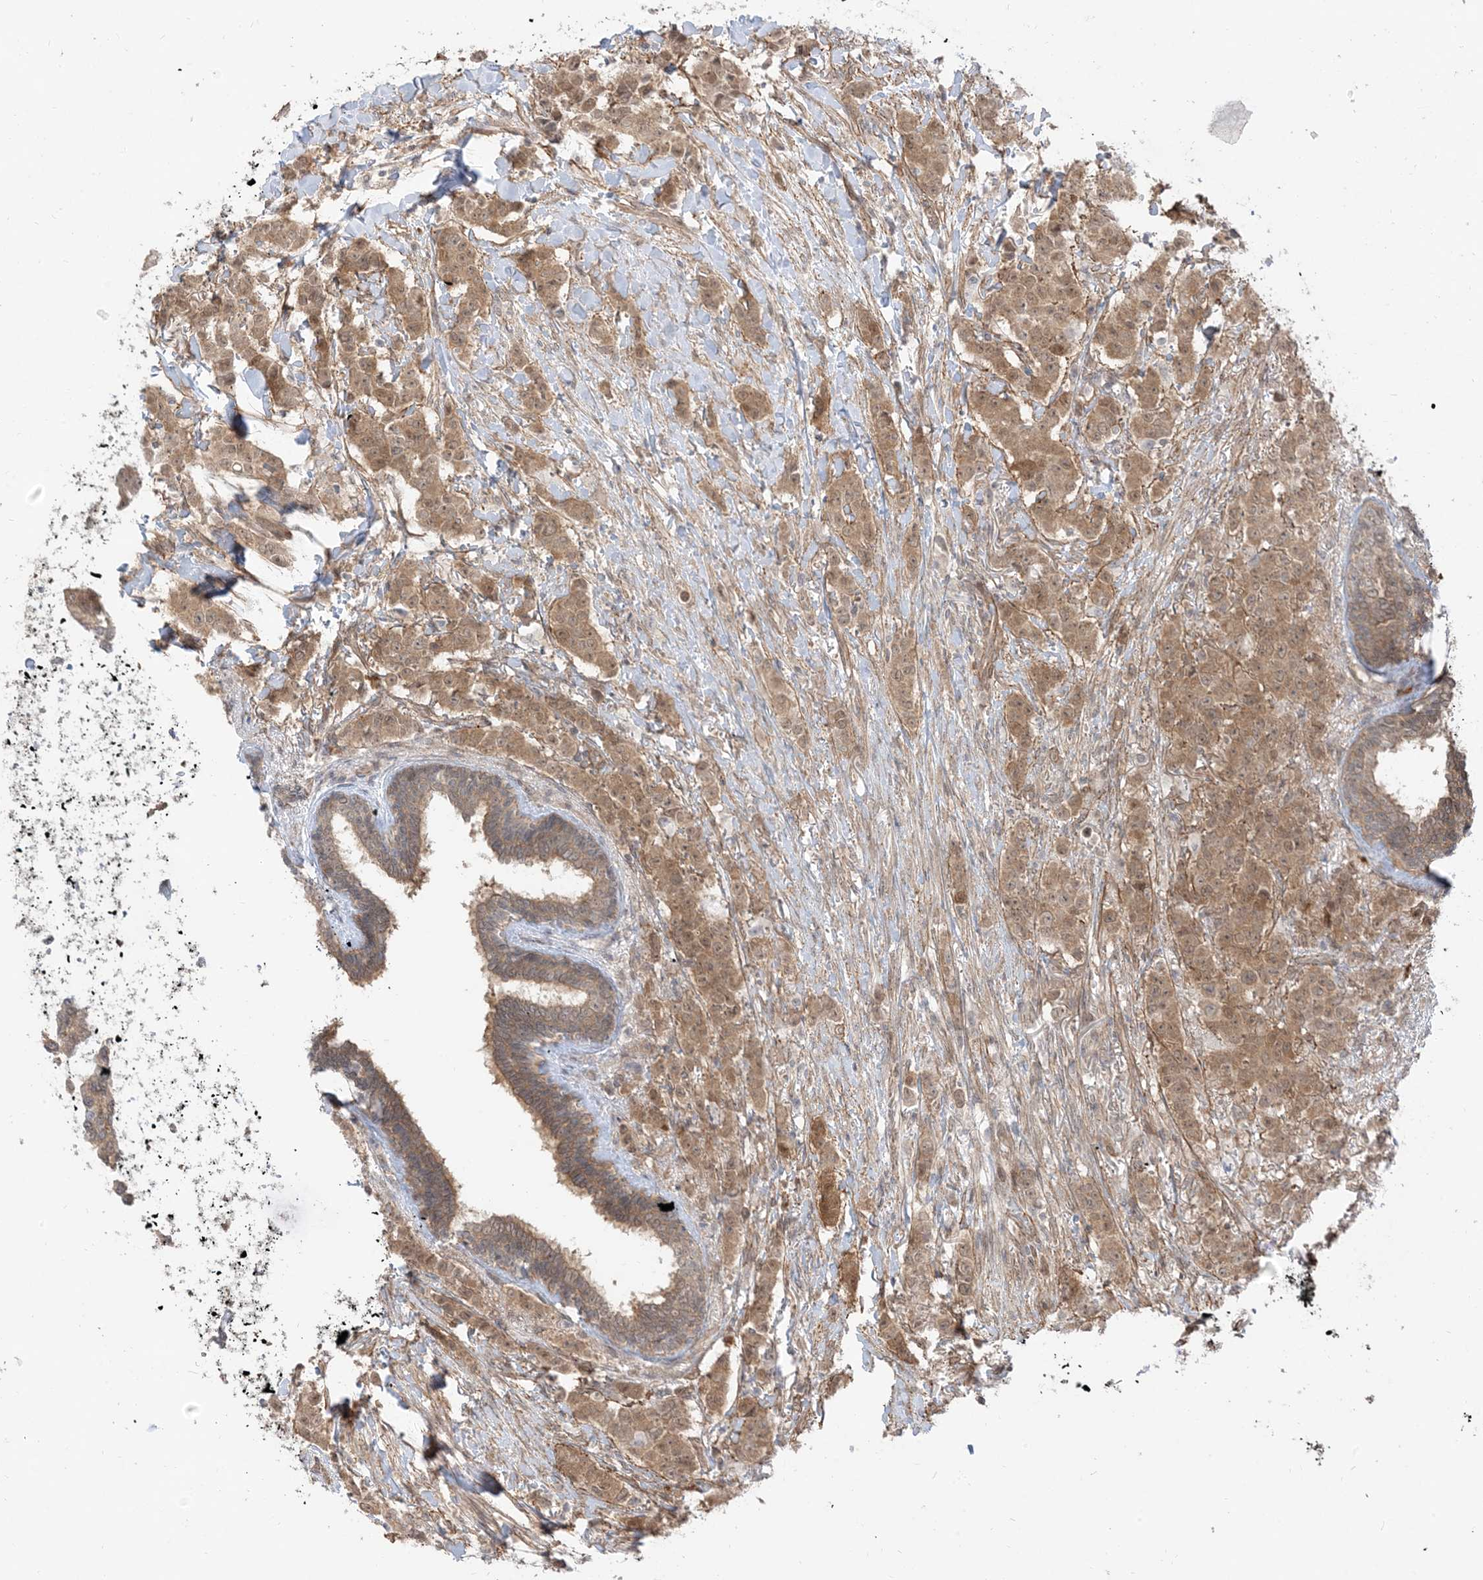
{"staining": {"intensity": "moderate", "quantity": ">75%", "location": "cytoplasmic/membranous,nuclear"}, "tissue": "breast cancer", "cell_type": "Tumor cells", "image_type": "cancer", "snomed": [{"axis": "morphology", "description": "Duct carcinoma"}, {"axis": "topography", "description": "Breast"}], "caption": "Protein staining by IHC demonstrates moderate cytoplasmic/membranous and nuclear expression in approximately >75% of tumor cells in breast intraductal carcinoma. The protein of interest is shown in brown color, while the nuclei are stained blue.", "gene": "TBCC", "patient": {"sex": "female", "age": 40}}